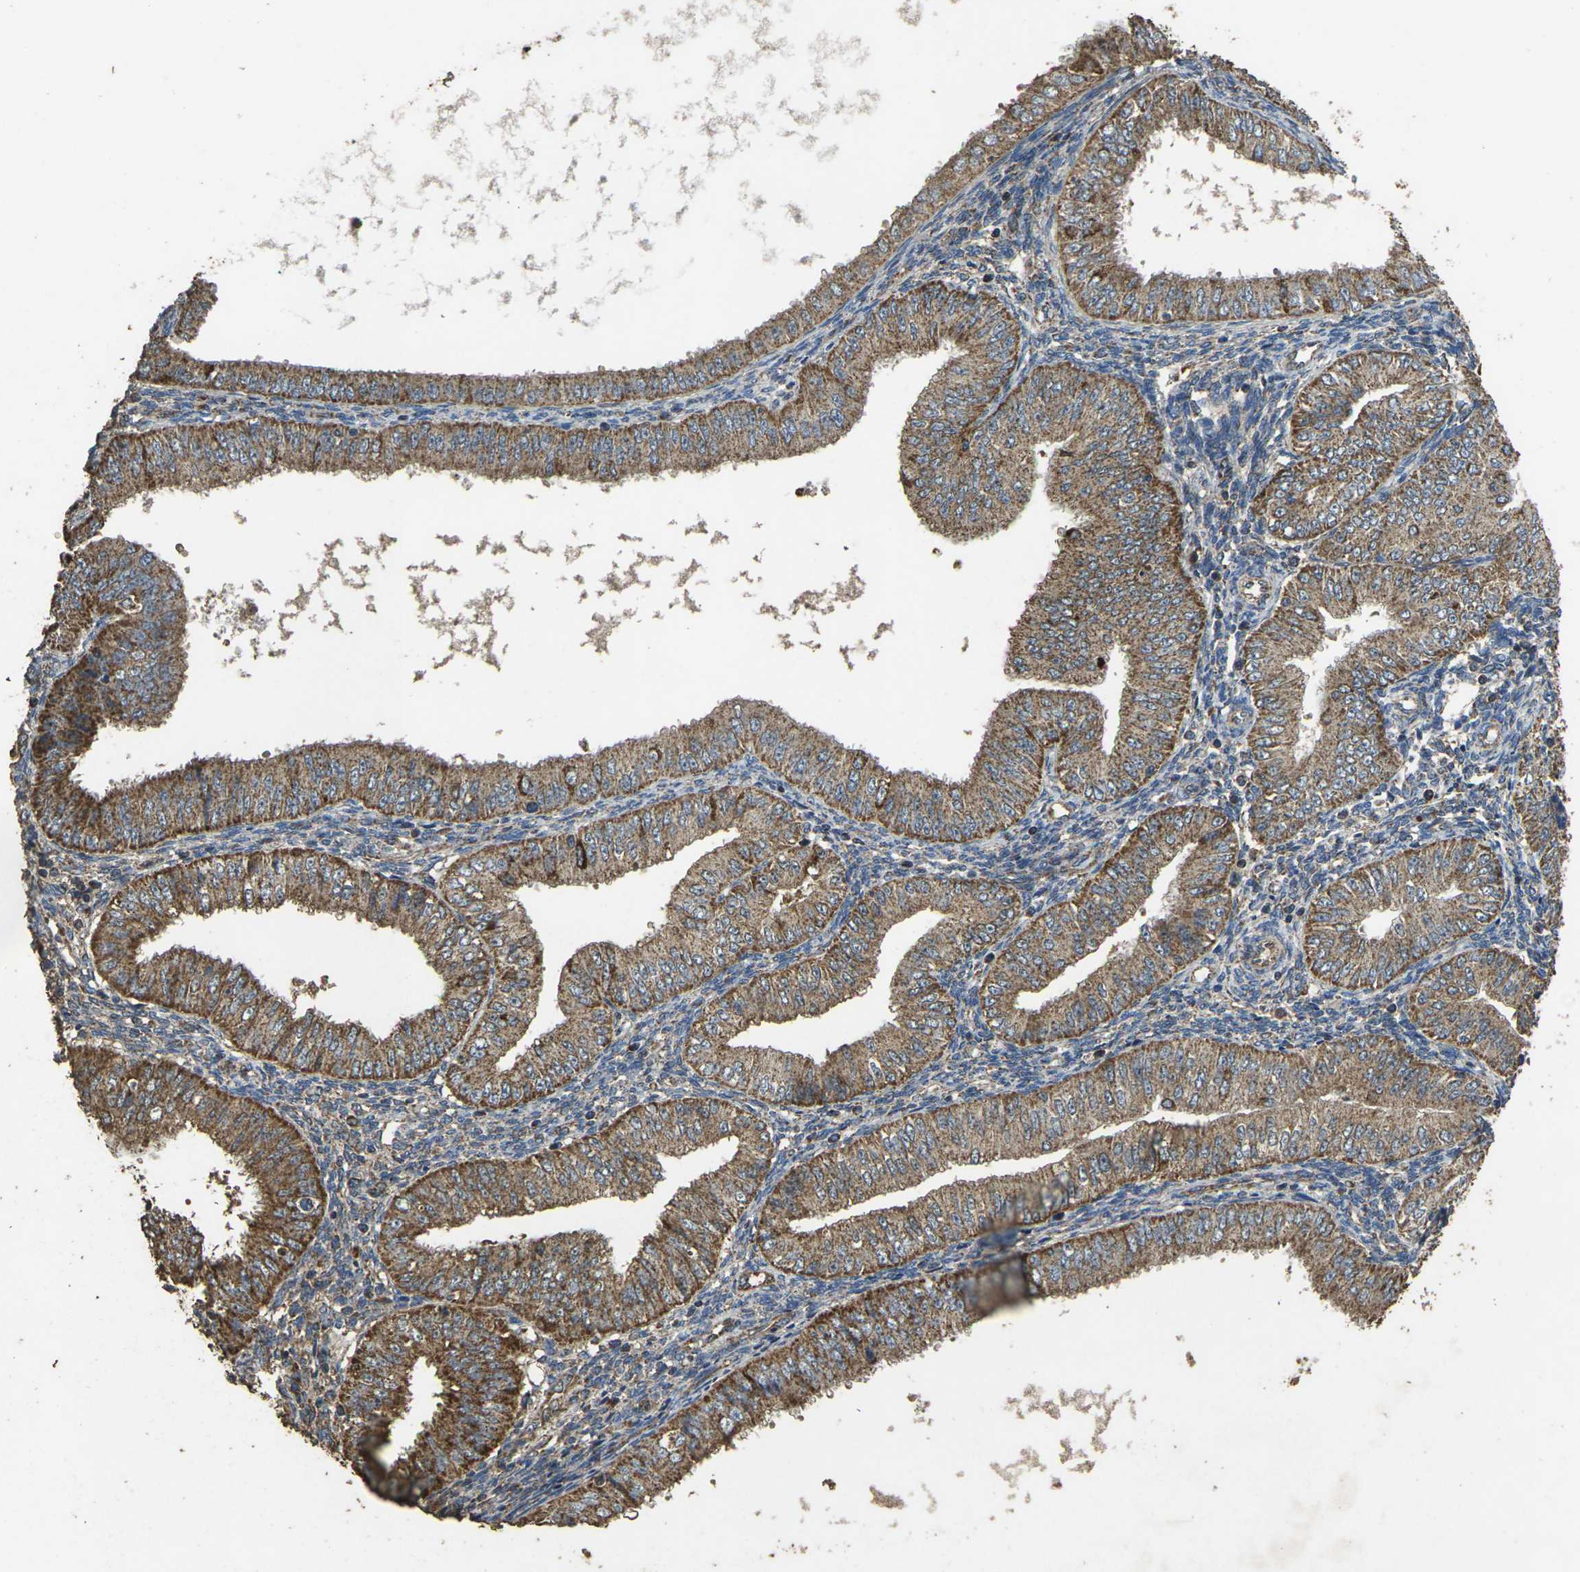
{"staining": {"intensity": "moderate", "quantity": ">75%", "location": "cytoplasmic/membranous"}, "tissue": "endometrial cancer", "cell_type": "Tumor cells", "image_type": "cancer", "snomed": [{"axis": "morphology", "description": "Normal tissue, NOS"}, {"axis": "morphology", "description": "Adenocarcinoma, NOS"}, {"axis": "topography", "description": "Endometrium"}], "caption": "This histopathology image demonstrates immunohistochemistry (IHC) staining of human endometrial adenocarcinoma, with medium moderate cytoplasmic/membranous expression in about >75% of tumor cells.", "gene": "MAPK11", "patient": {"sex": "female", "age": 53}}